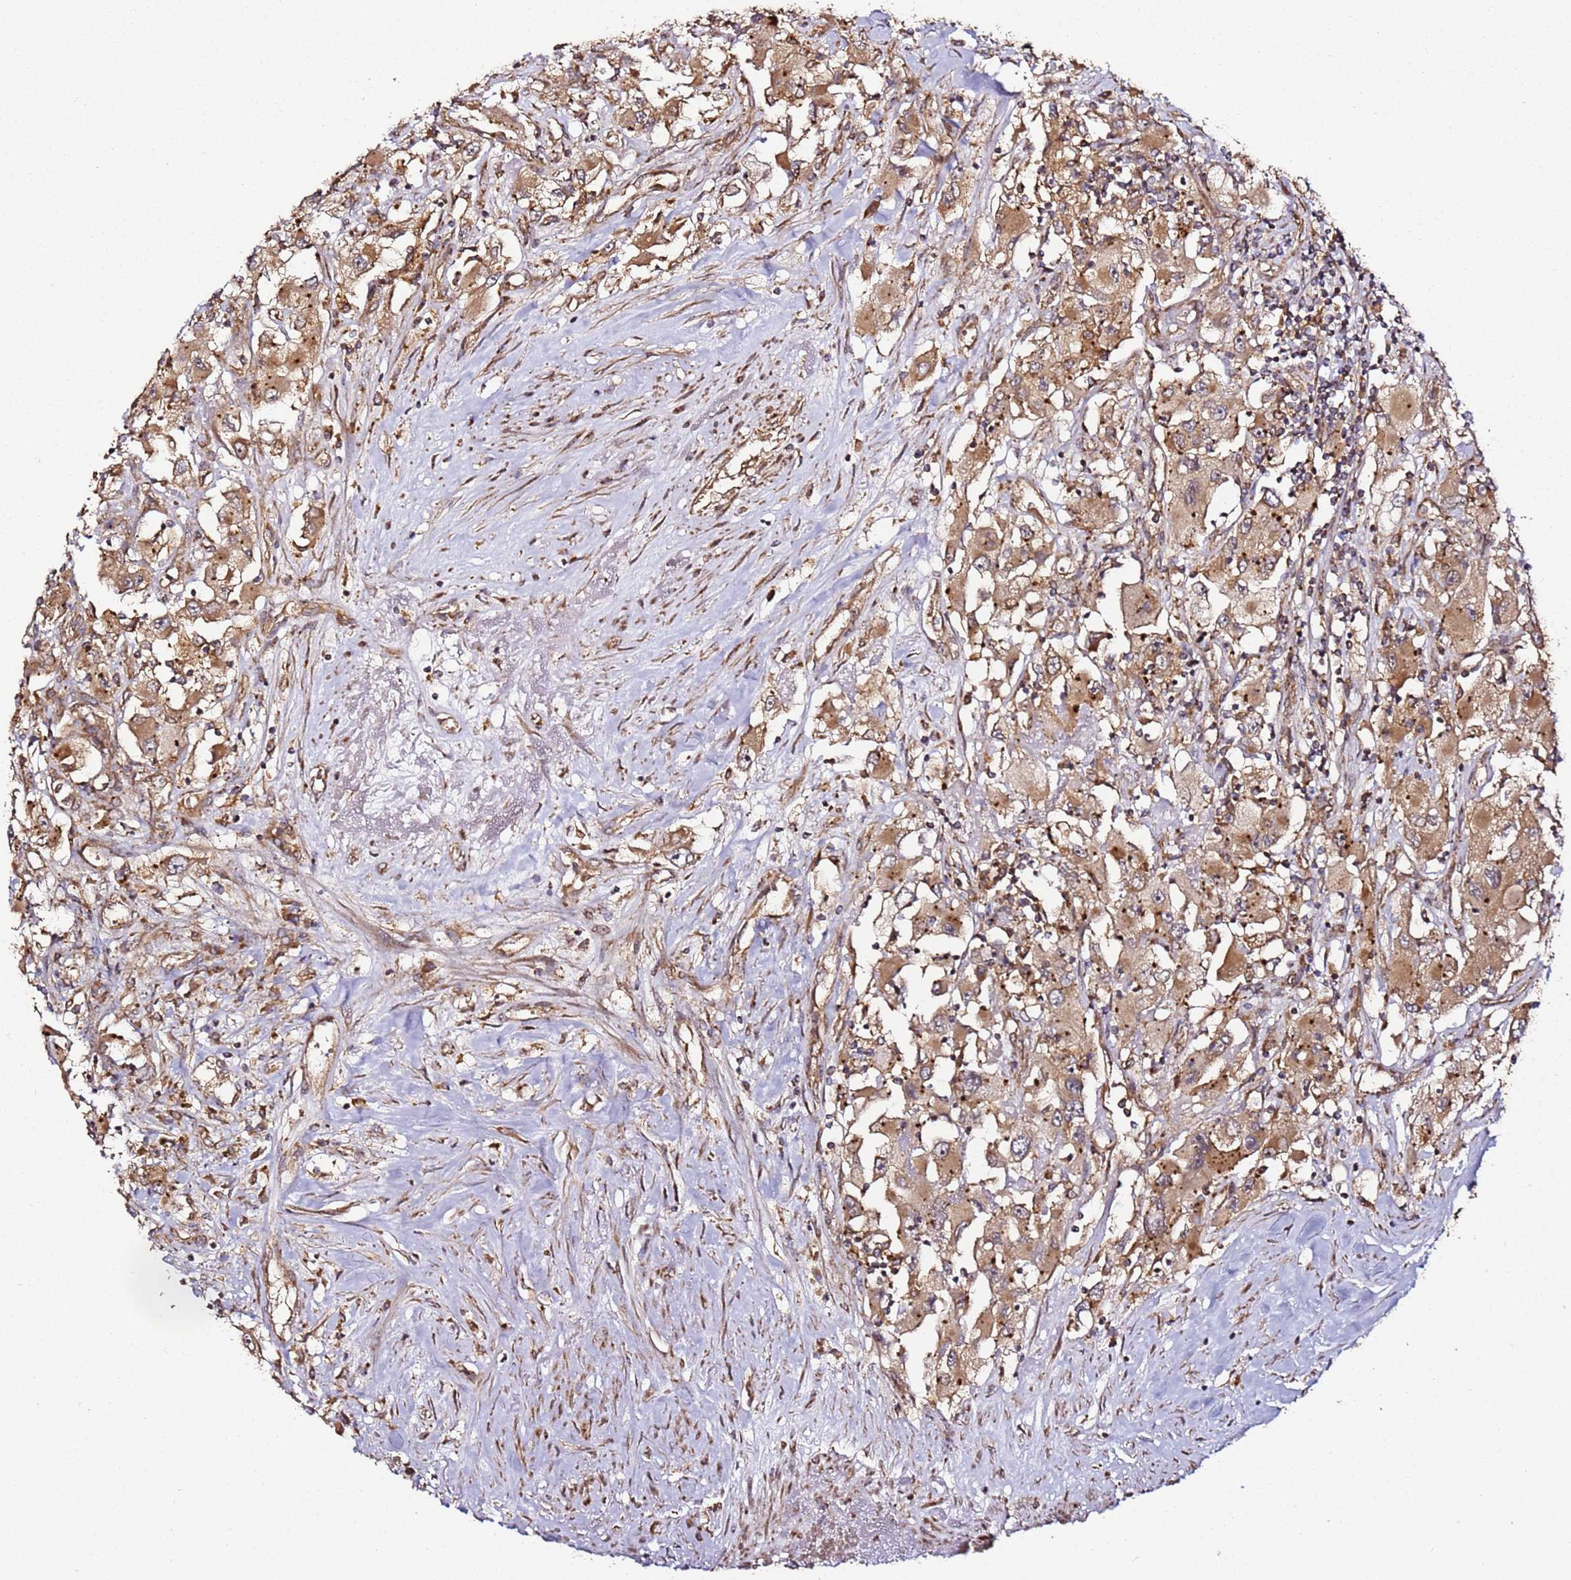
{"staining": {"intensity": "moderate", "quantity": ">75%", "location": "cytoplasmic/membranous"}, "tissue": "renal cancer", "cell_type": "Tumor cells", "image_type": "cancer", "snomed": [{"axis": "morphology", "description": "Adenocarcinoma, NOS"}, {"axis": "topography", "description": "Kidney"}], "caption": "The immunohistochemical stain highlights moderate cytoplasmic/membranous positivity in tumor cells of adenocarcinoma (renal) tissue. Nuclei are stained in blue.", "gene": "TM2D2", "patient": {"sex": "female", "age": 52}}